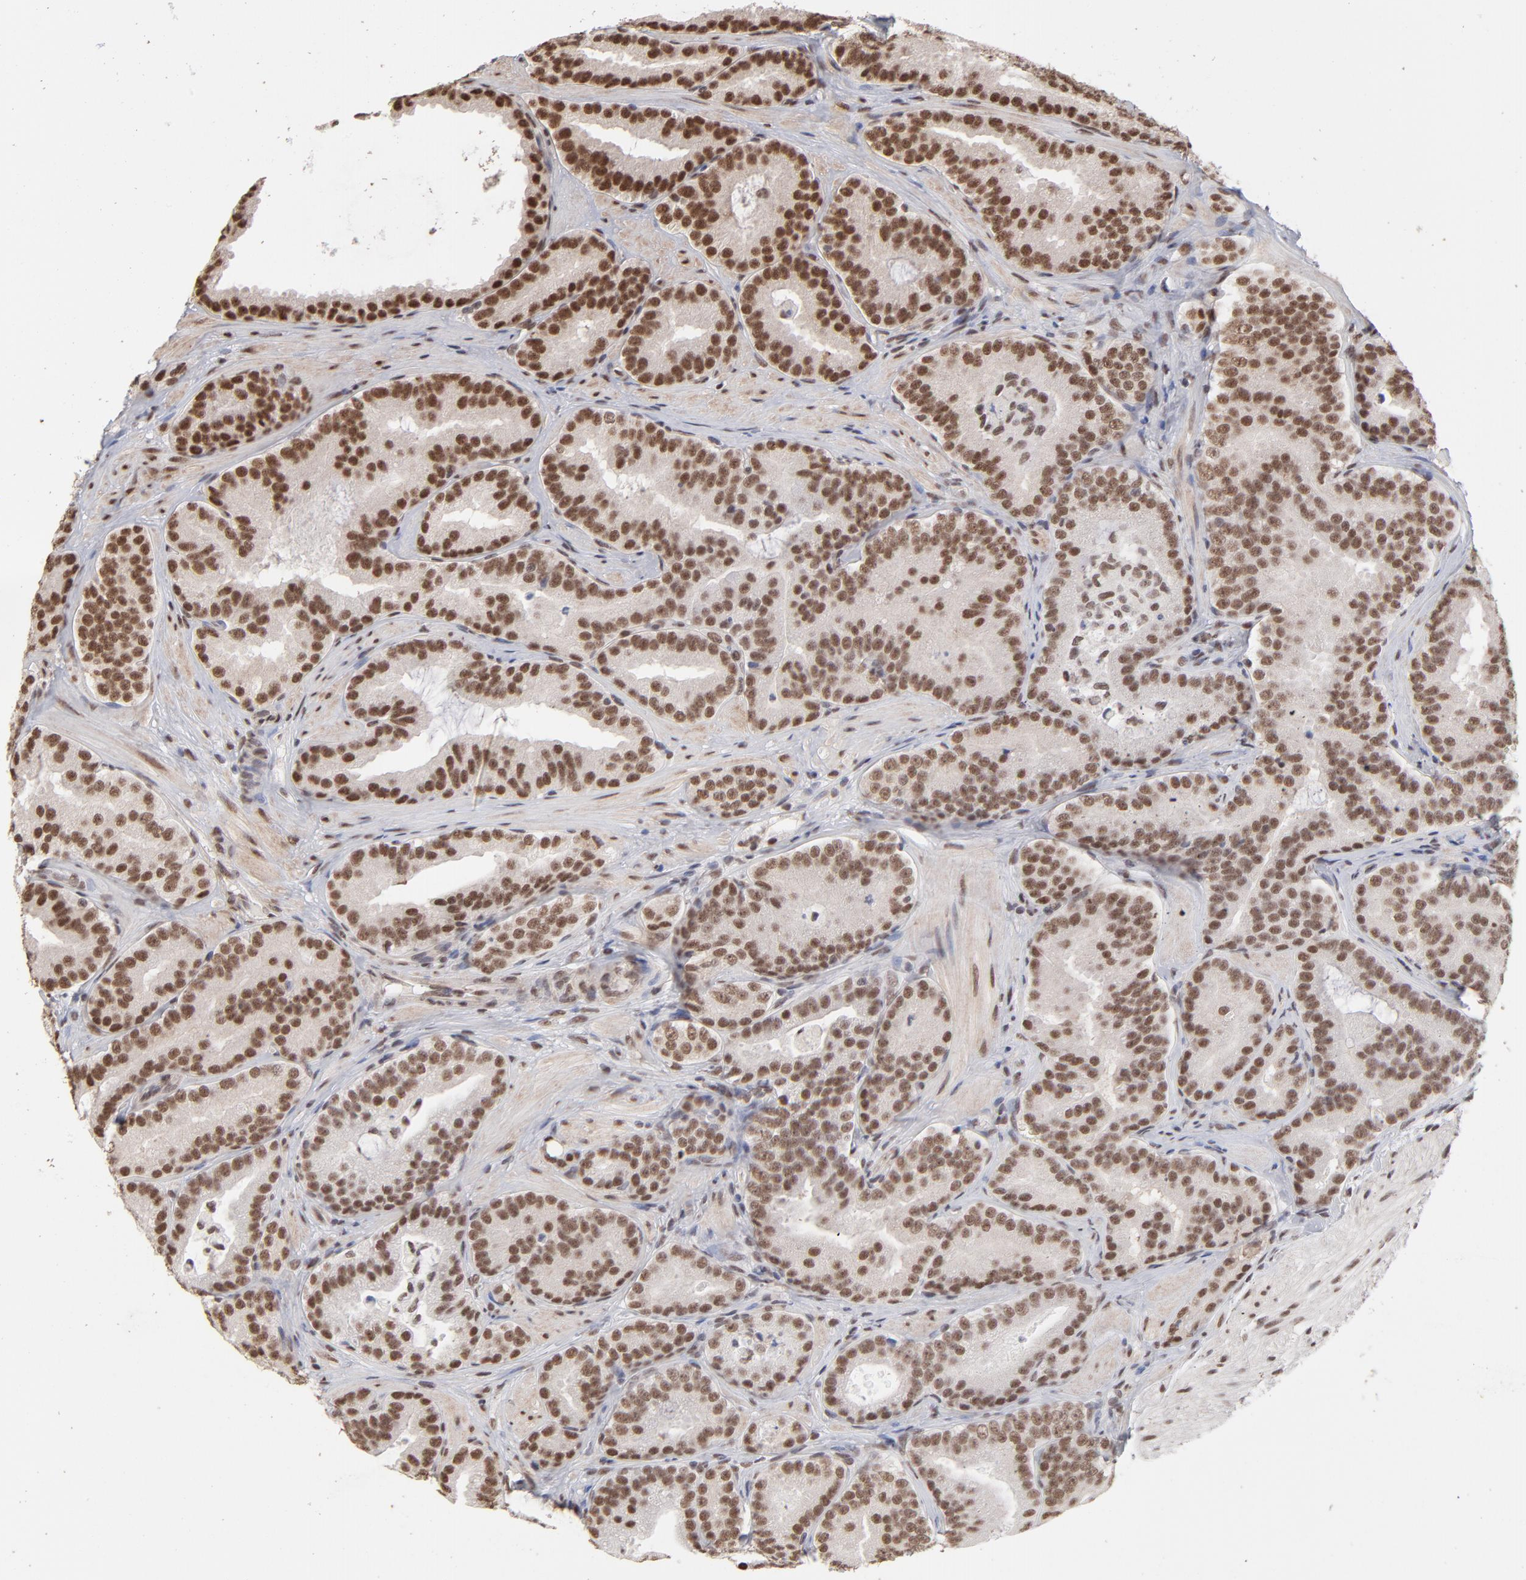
{"staining": {"intensity": "strong", "quantity": ">75%", "location": "cytoplasmic/membranous,nuclear"}, "tissue": "prostate cancer", "cell_type": "Tumor cells", "image_type": "cancer", "snomed": [{"axis": "morphology", "description": "Adenocarcinoma, Low grade"}, {"axis": "topography", "description": "Prostate"}], "caption": "IHC staining of prostate adenocarcinoma (low-grade), which demonstrates high levels of strong cytoplasmic/membranous and nuclear positivity in about >75% of tumor cells indicating strong cytoplasmic/membranous and nuclear protein expression. The staining was performed using DAB (3,3'-diaminobenzidine) (brown) for protein detection and nuclei were counterstained in hematoxylin (blue).", "gene": "ZNF3", "patient": {"sex": "male", "age": 59}}